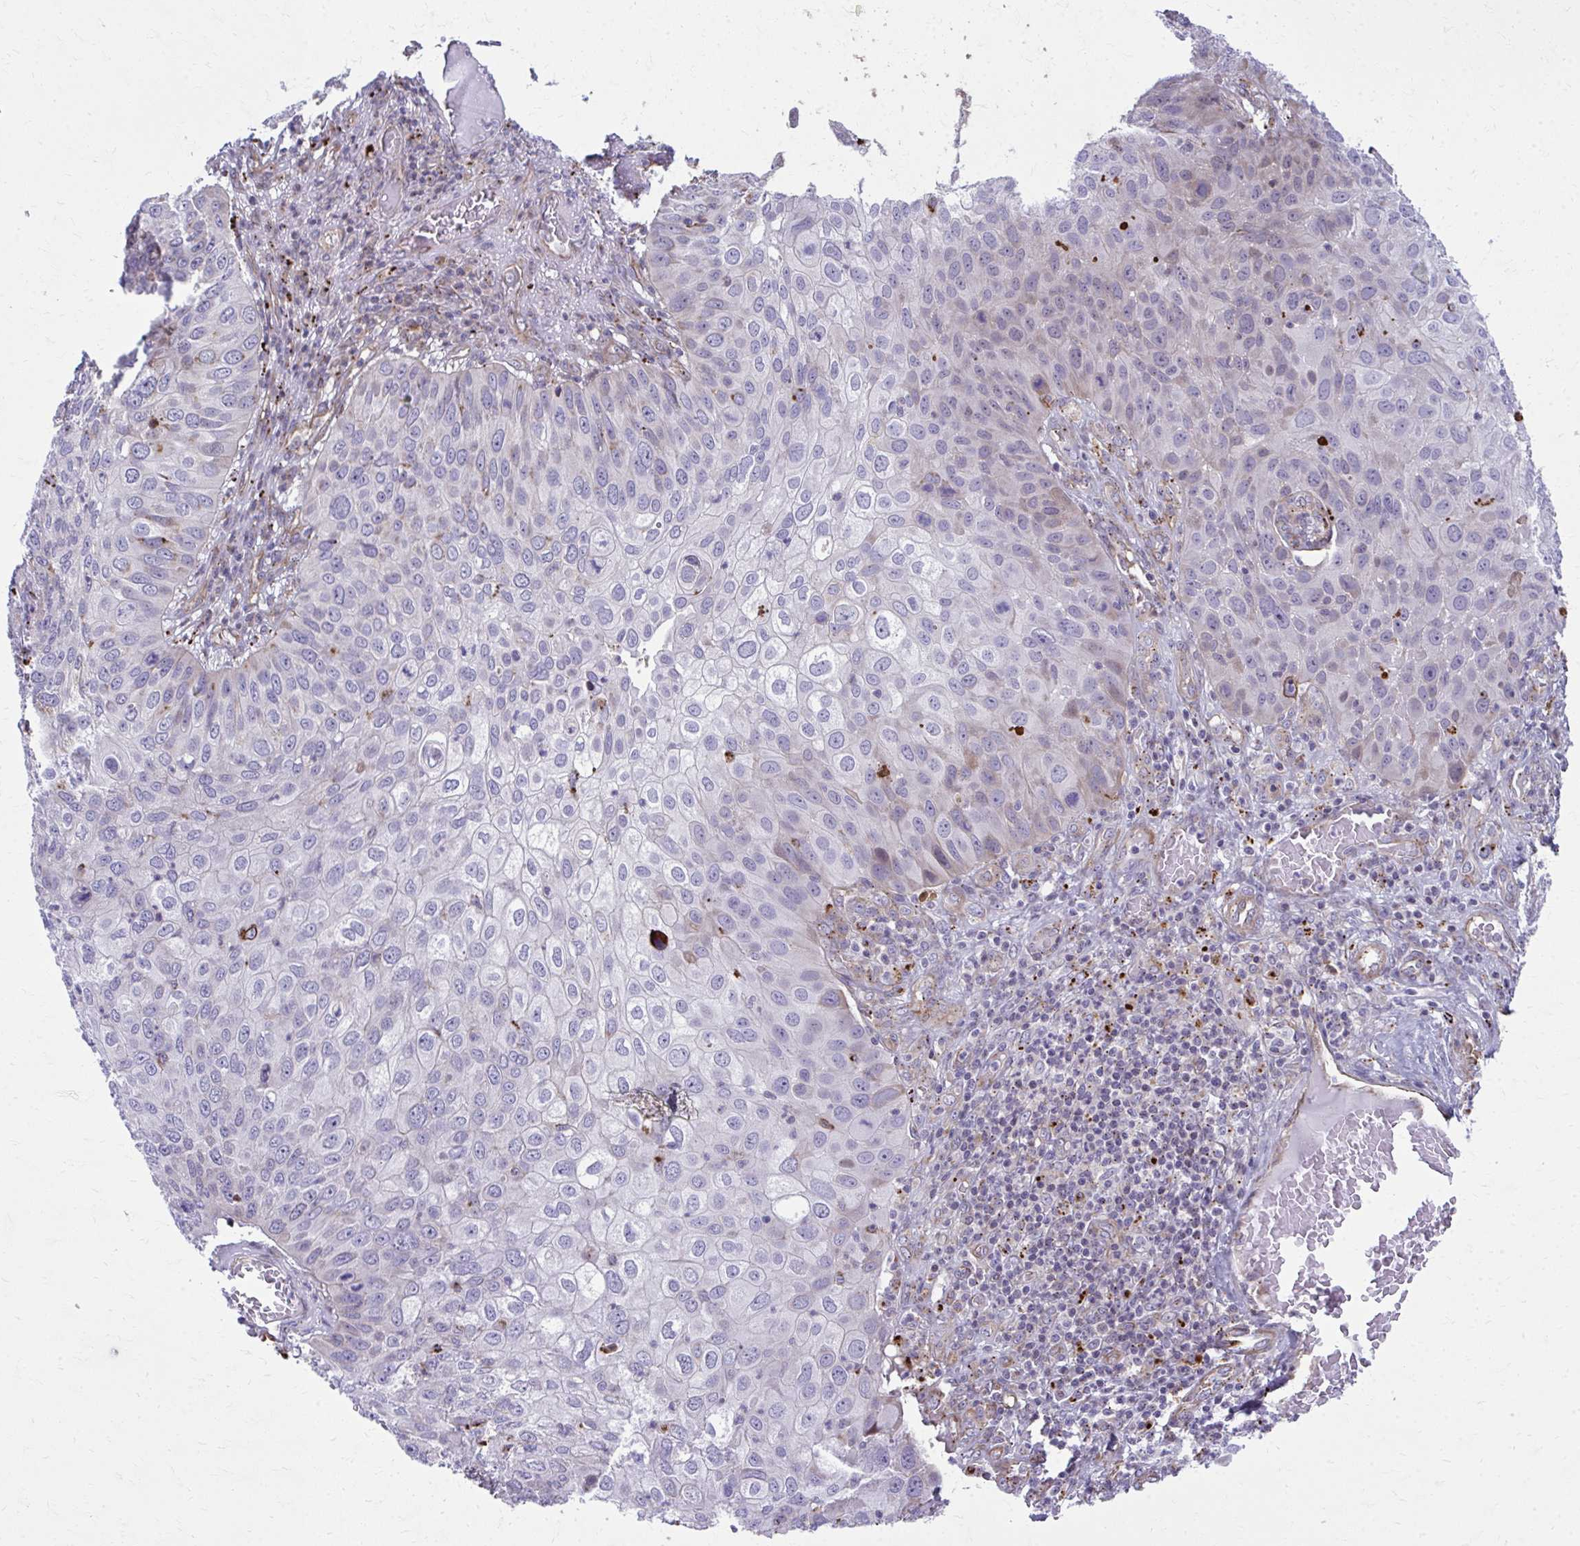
{"staining": {"intensity": "weak", "quantity": "<25%", "location": "cytoplasmic/membranous"}, "tissue": "skin cancer", "cell_type": "Tumor cells", "image_type": "cancer", "snomed": [{"axis": "morphology", "description": "Squamous cell carcinoma, NOS"}, {"axis": "topography", "description": "Skin"}], "caption": "Human skin cancer (squamous cell carcinoma) stained for a protein using IHC exhibits no positivity in tumor cells.", "gene": "LRRC4B", "patient": {"sex": "male", "age": 87}}